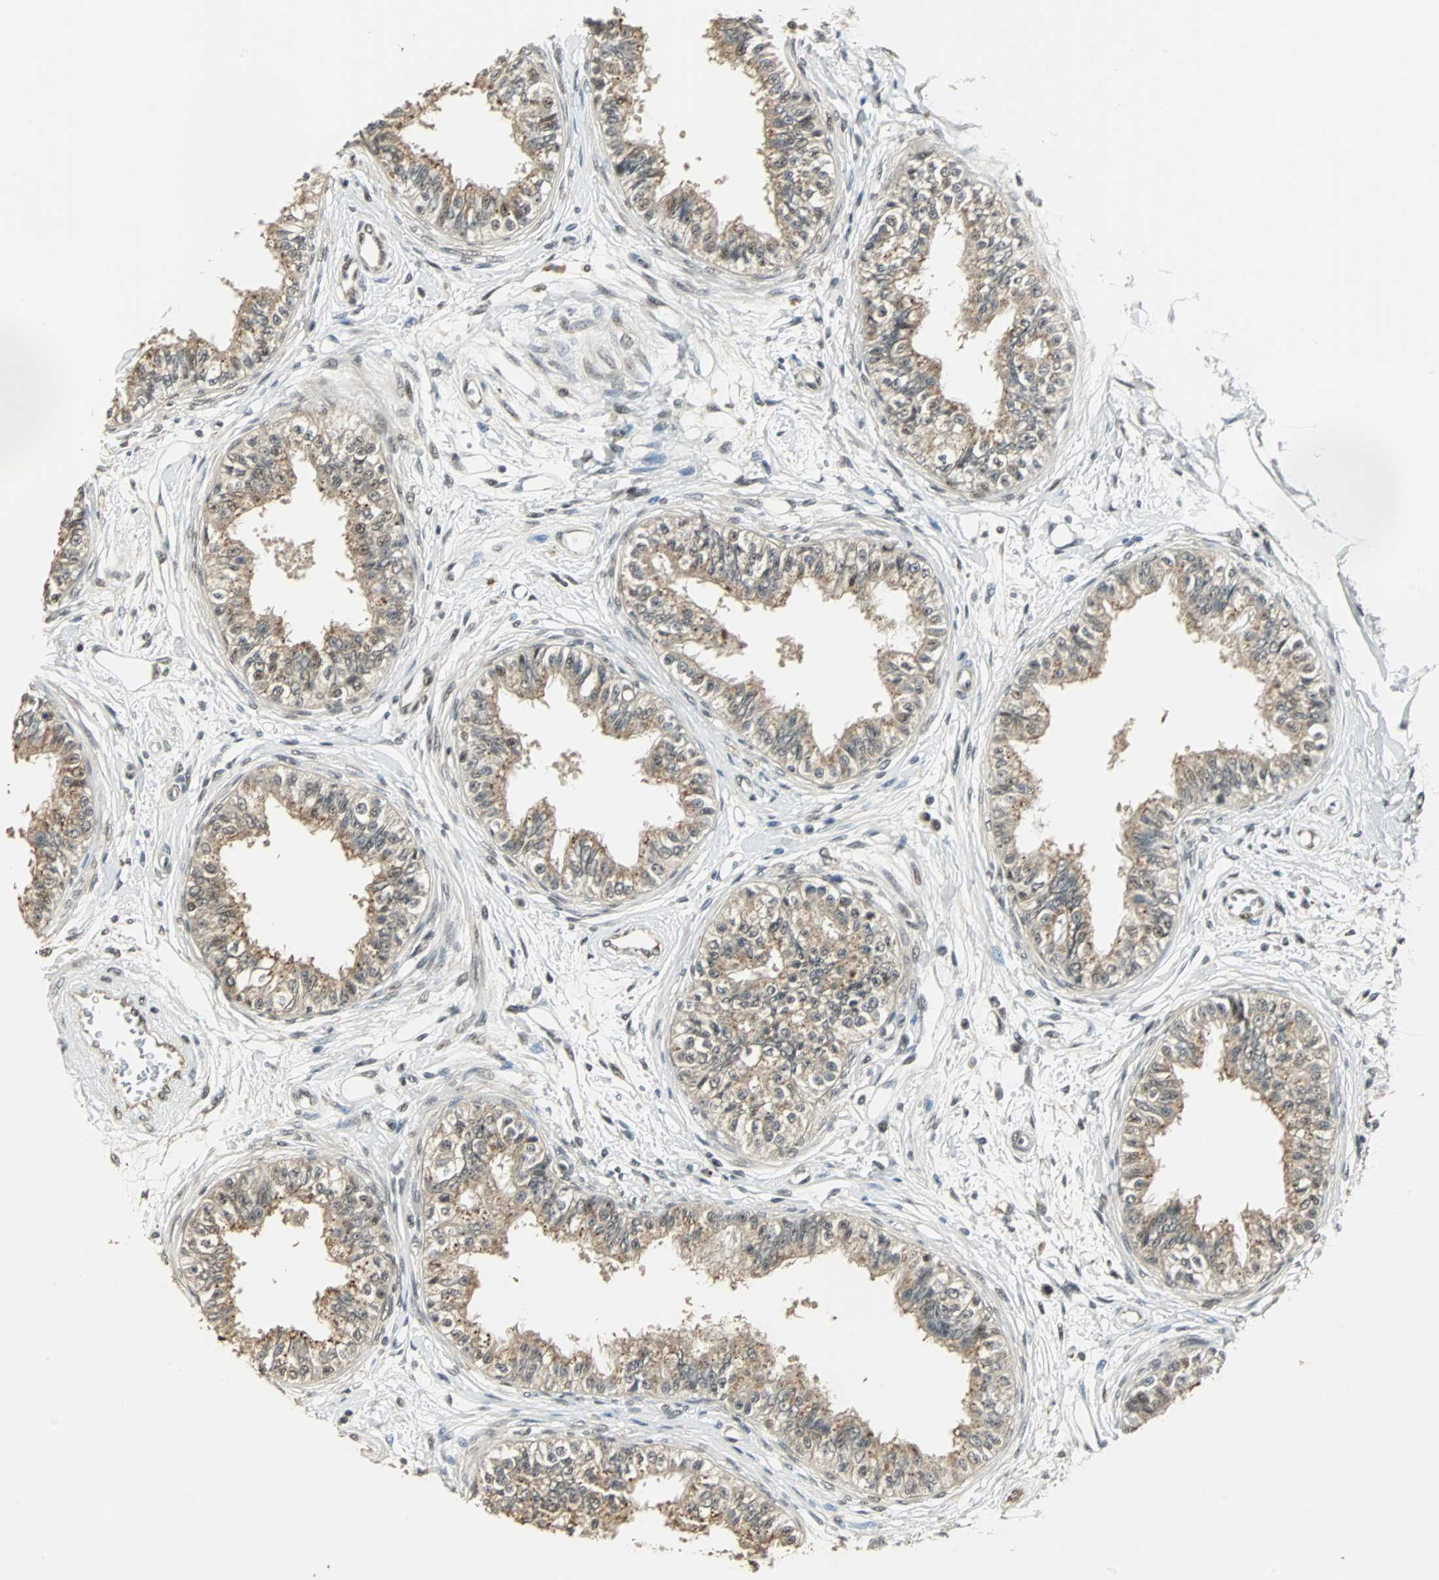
{"staining": {"intensity": "strong", "quantity": ">75%", "location": "cytoplasmic/membranous,nuclear"}, "tissue": "epididymis", "cell_type": "Glandular cells", "image_type": "normal", "snomed": [{"axis": "morphology", "description": "Normal tissue, NOS"}, {"axis": "morphology", "description": "Adenocarcinoma, metastatic, NOS"}, {"axis": "topography", "description": "Testis"}, {"axis": "topography", "description": "Epididymis"}], "caption": "This micrograph exhibits immunohistochemistry staining of unremarkable human epididymis, with high strong cytoplasmic/membranous,nuclear positivity in about >75% of glandular cells.", "gene": "MED4", "patient": {"sex": "male", "age": 26}}